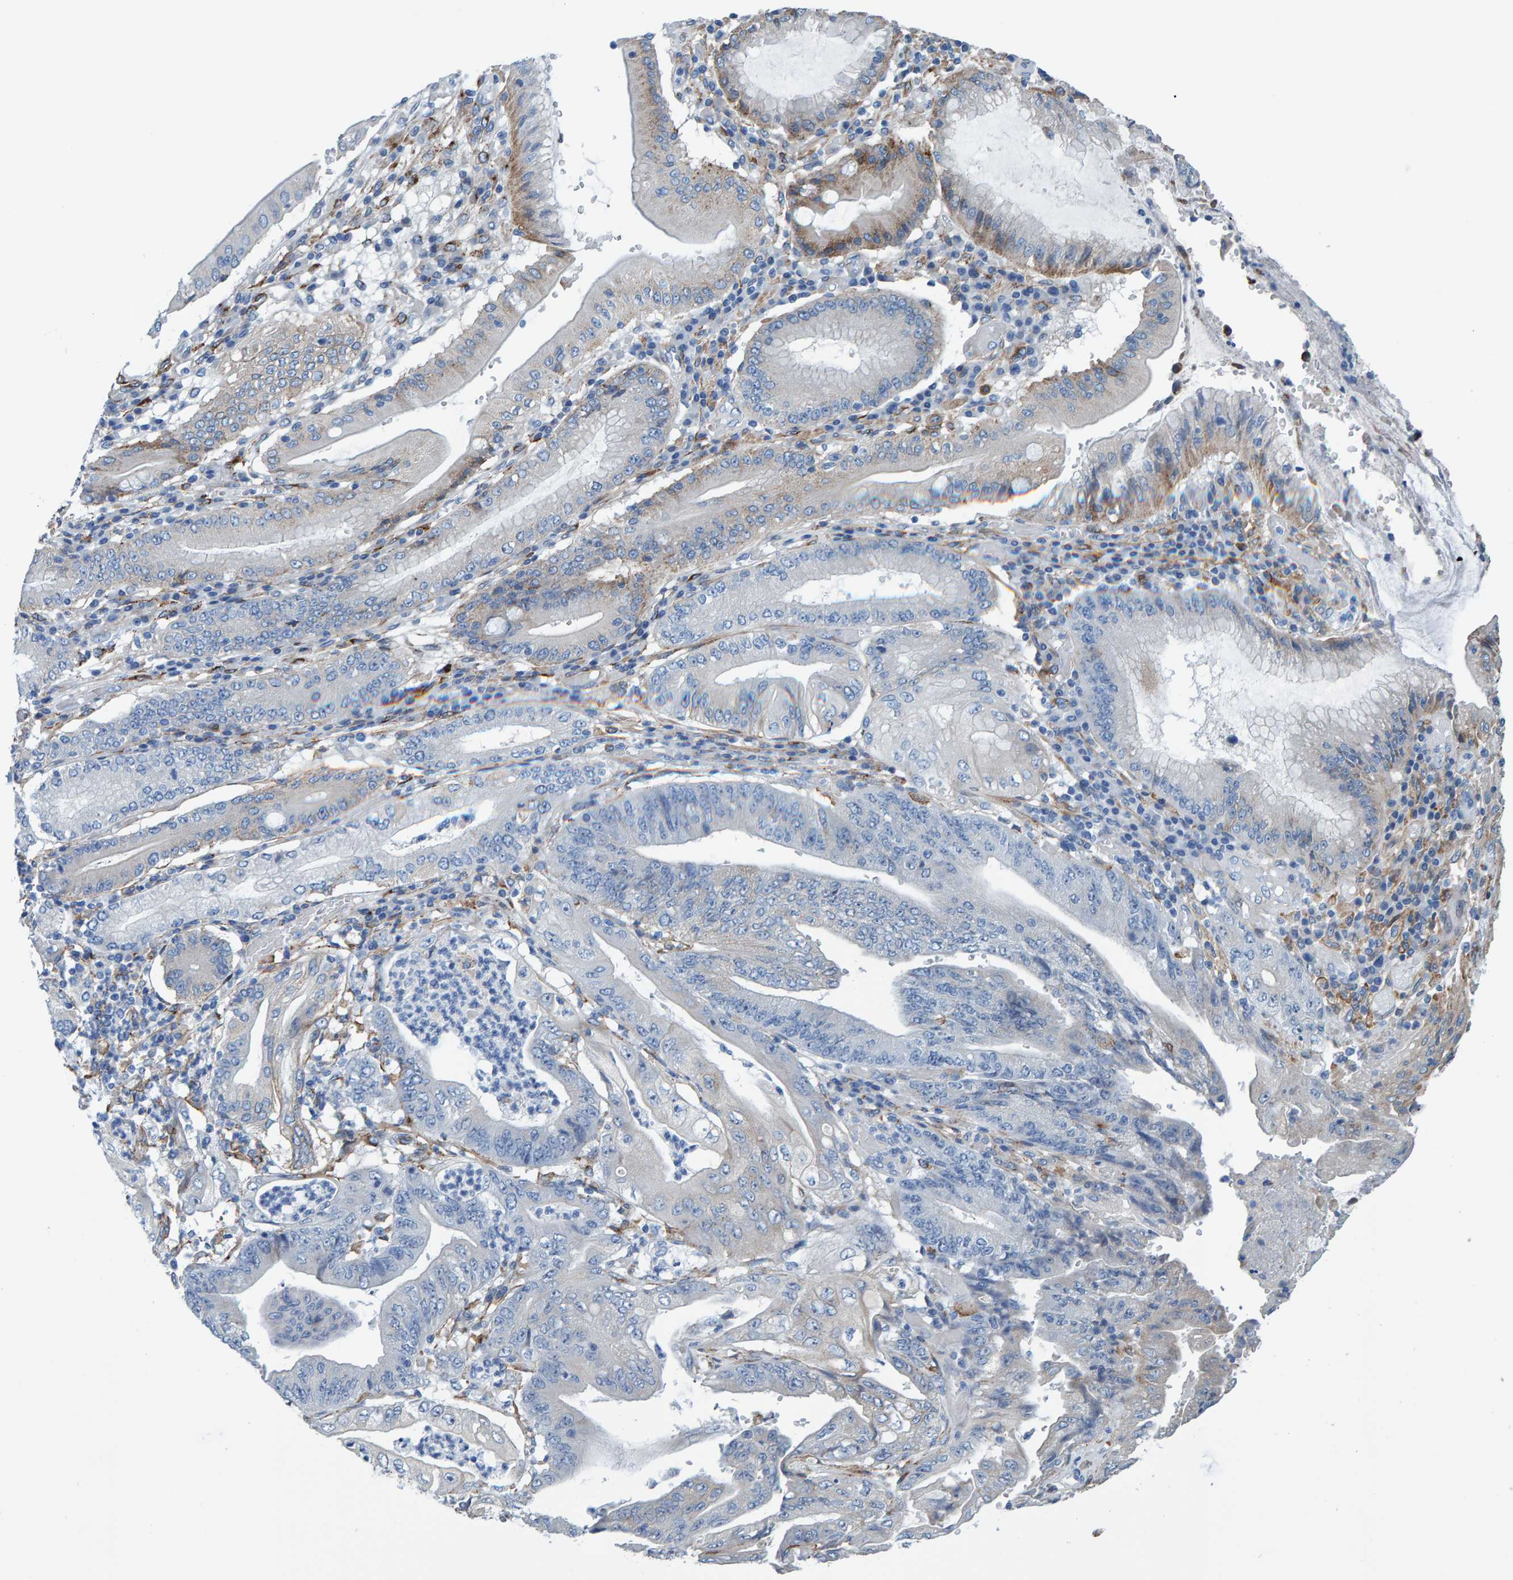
{"staining": {"intensity": "weak", "quantity": "<25%", "location": "cytoplasmic/membranous"}, "tissue": "stomach cancer", "cell_type": "Tumor cells", "image_type": "cancer", "snomed": [{"axis": "morphology", "description": "Adenocarcinoma, NOS"}, {"axis": "topography", "description": "Stomach"}], "caption": "Immunohistochemistry photomicrograph of neoplastic tissue: stomach cancer (adenocarcinoma) stained with DAB displays no significant protein expression in tumor cells.", "gene": "LRP1", "patient": {"sex": "female", "age": 73}}